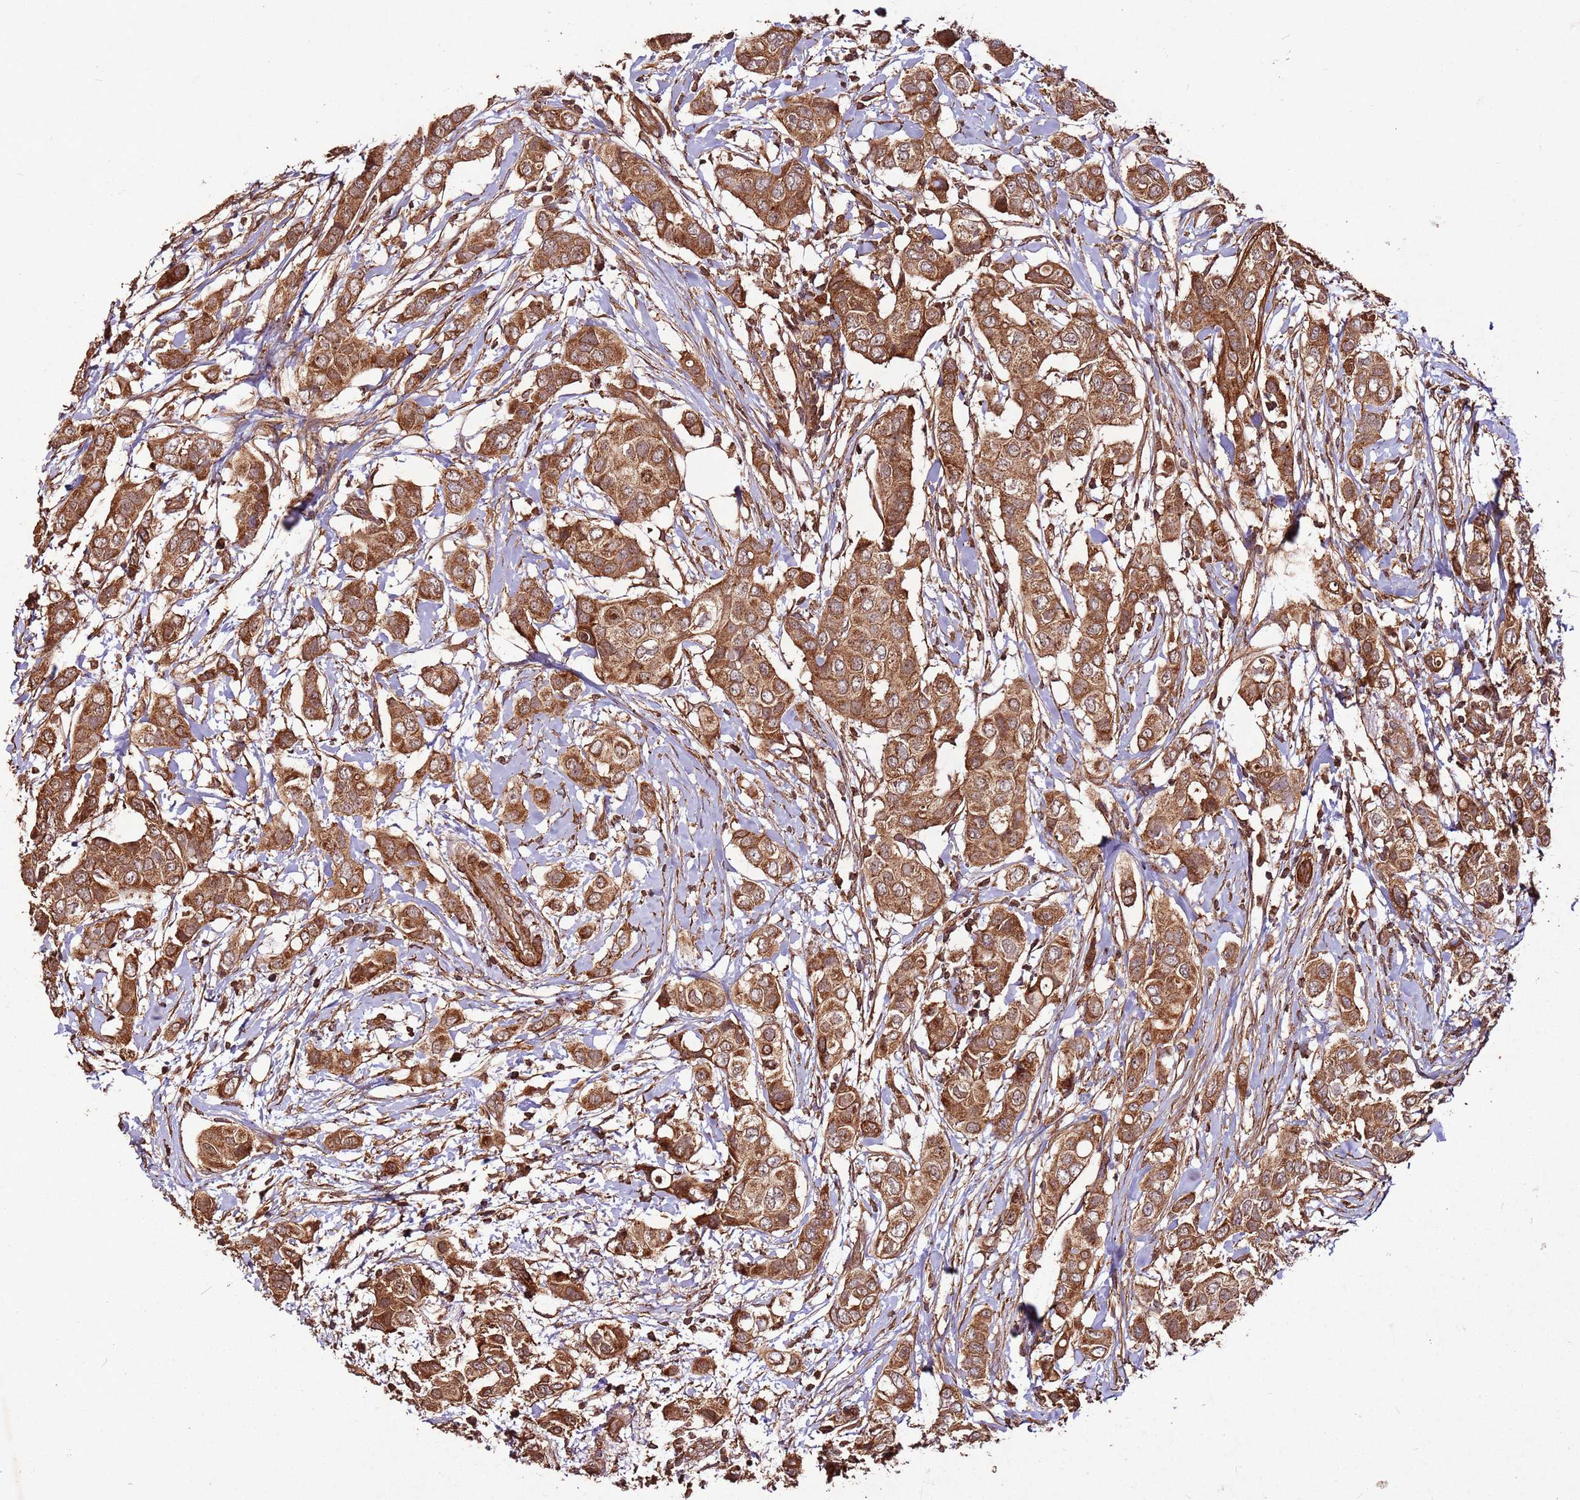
{"staining": {"intensity": "moderate", "quantity": ">75%", "location": "cytoplasmic/membranous"}, "tissue": "breast cancer", "cell_type": "Tumor cells", "image_type": "cancer", "snomed": [{"axis": "morphology", "description": "Lobular carcinoma"}, {"axis": "topography", "description": "Breast"}], "caption": "Immunohistochemistry (IHC) of breast cancer (lobular carcinoma) reveals medium levels of moderate cytoplasmic/membranous staining in about >75% of tumor cells.", "gene": "FAM186A", "patient": {"sex": "female", "age": 51}}